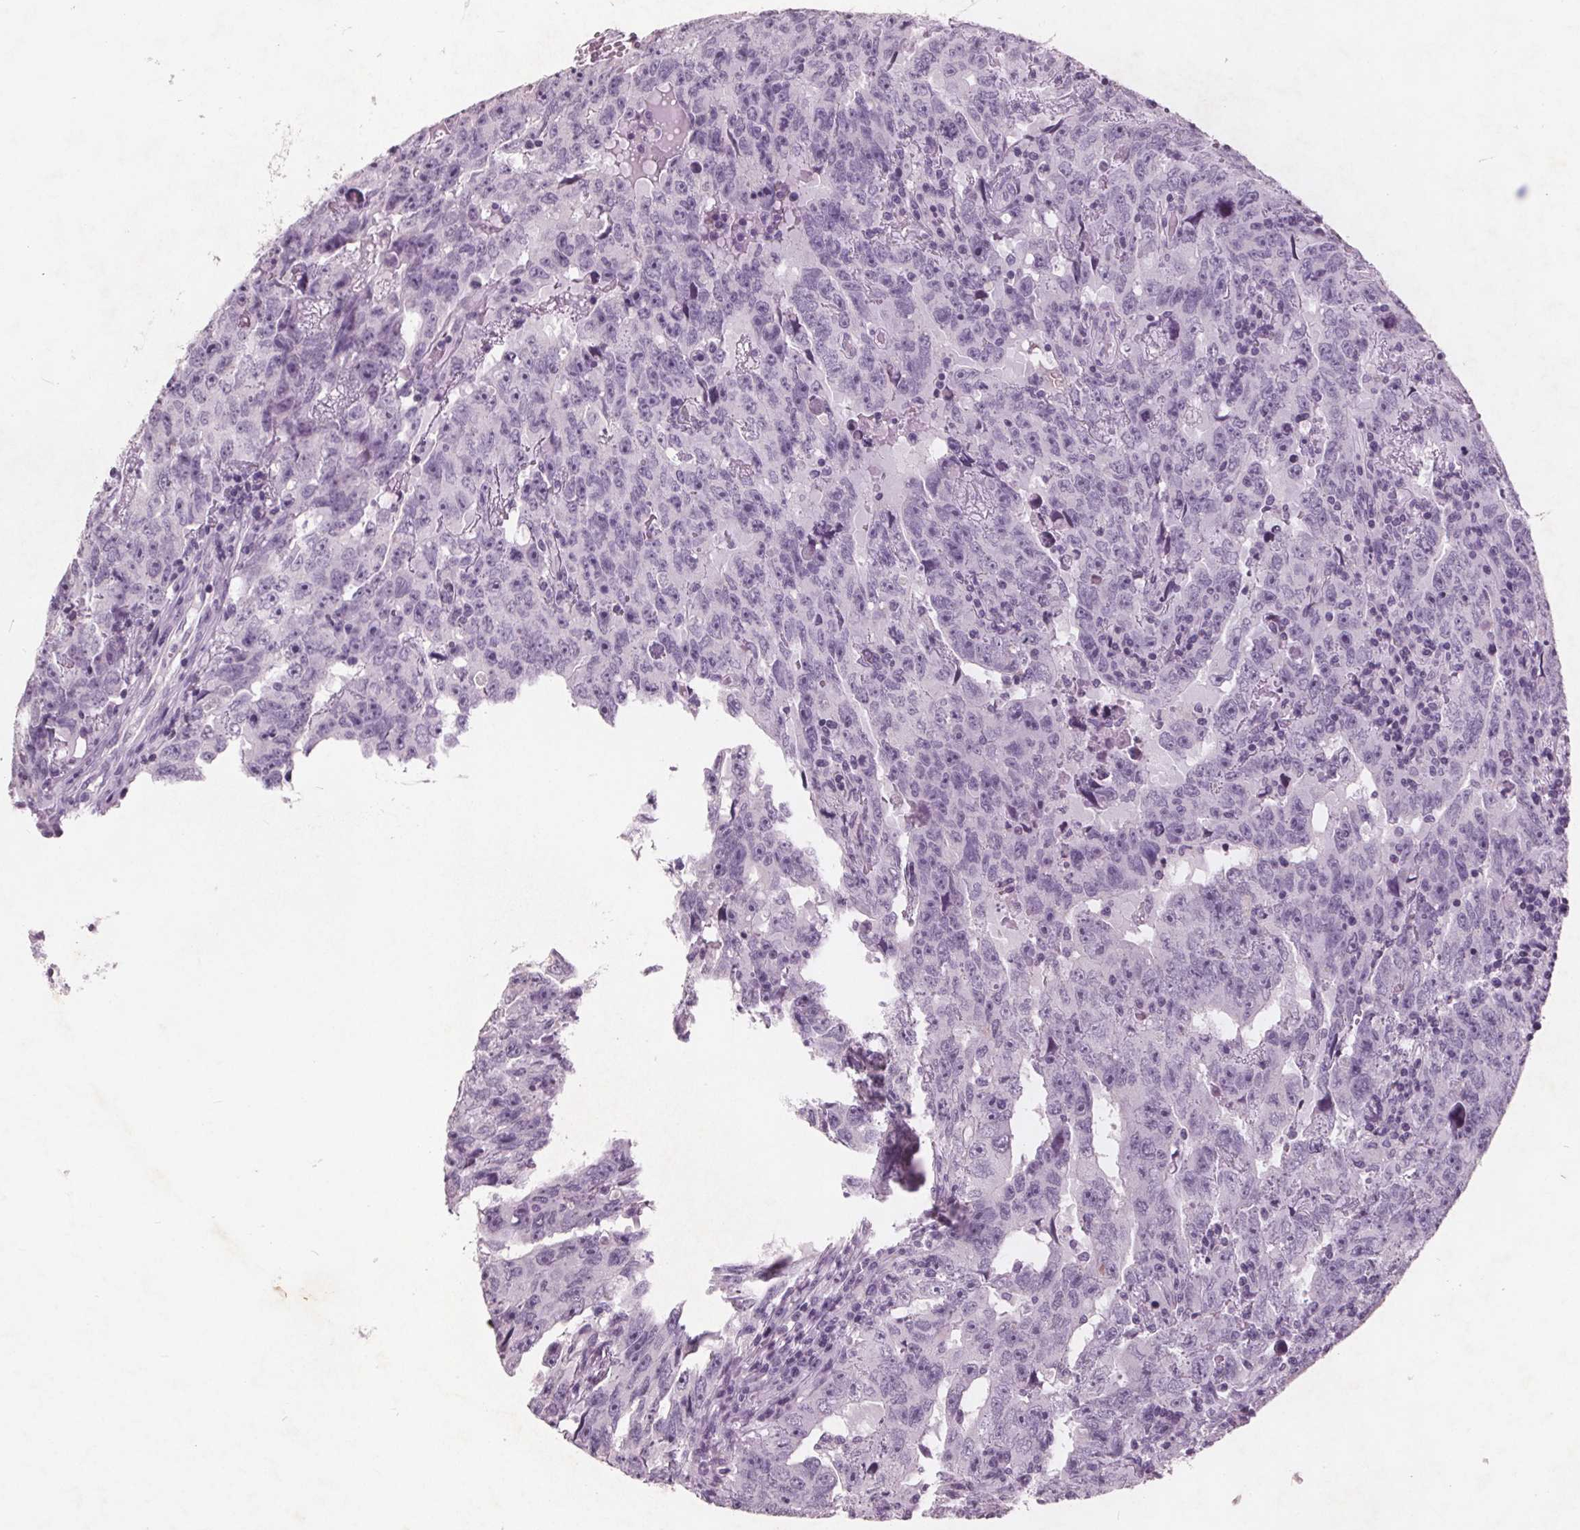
{"staining": {"intensity": "negative", "quantity": "none", "location": "none"}, "tissue": "testis cancer", "cell_type": "Tumor cells", "image_type": "cancer", "snomed": [{"axis": "morphology", "description": "Carcinoma, Embryonal, NOS"}, {"axis": "topography", "description": "Testis"}], "caption": "Immunohistochemical staining of human embryonal carcinoma (testis) exhibits no significant positivity in tumor cells.", "gene": "PTPN14", "patient": {"sex": "male", "age": 24}}